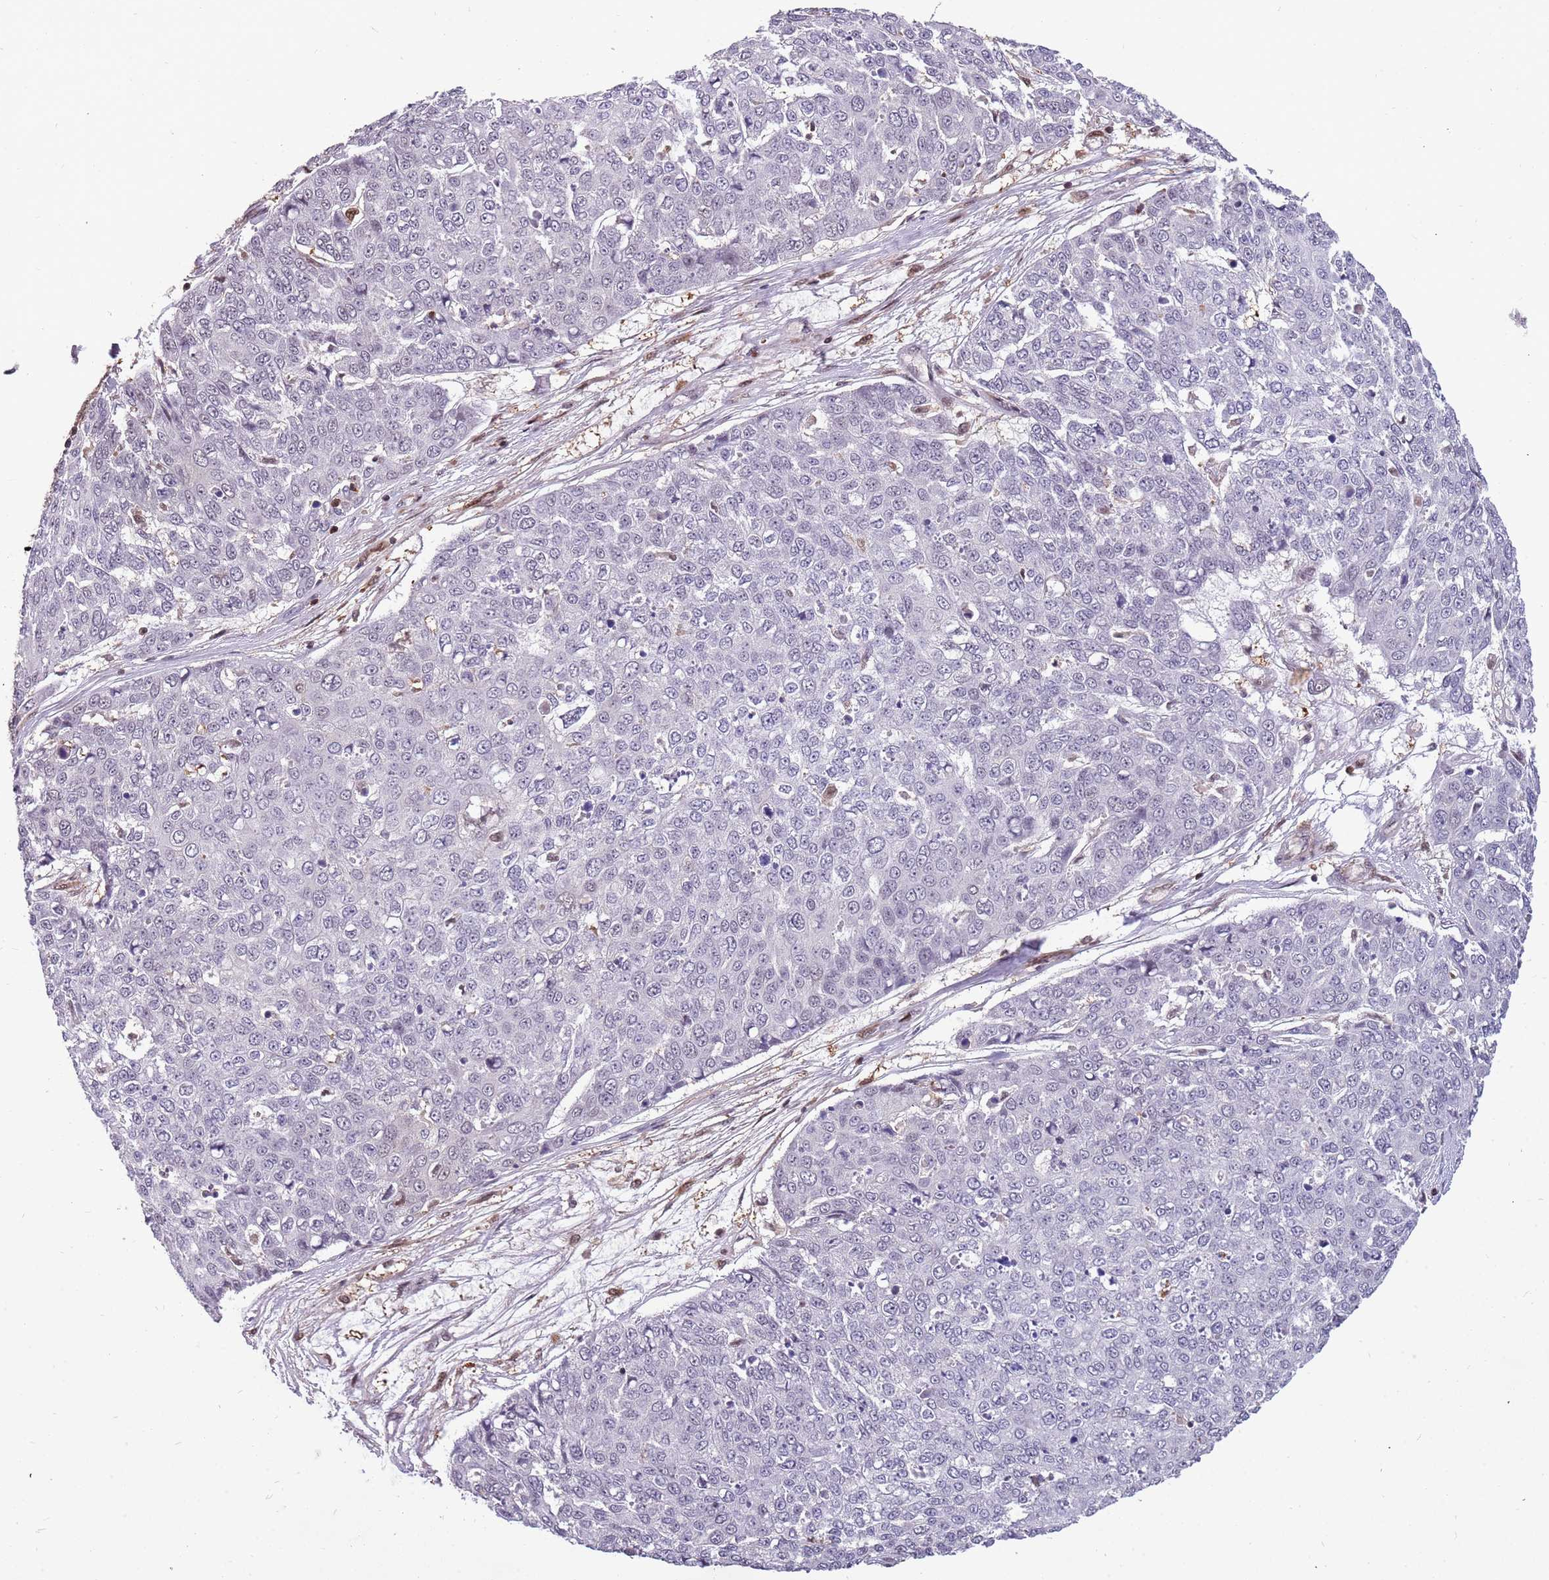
{"staining": {"intensity": "negative", "quantity": "none", "location": "none"}, "tissue": "skin cancer", "cell_type": "Tumor cells", "image_type": "cancer", "snomed": [{"axis": "morphology", "description": "Squamous cell carcinoma, NOS"}, {"axis": "topography", "description": "Skin"}], "caption": "High magnification brightfield microscopy of skin cancer stained with DAB (brown) and counterstained with hematoxylin (blue): tumor cells show no significant staining.", "gene": "GBP2", "patient": {"sex": "male", "age": 71}}